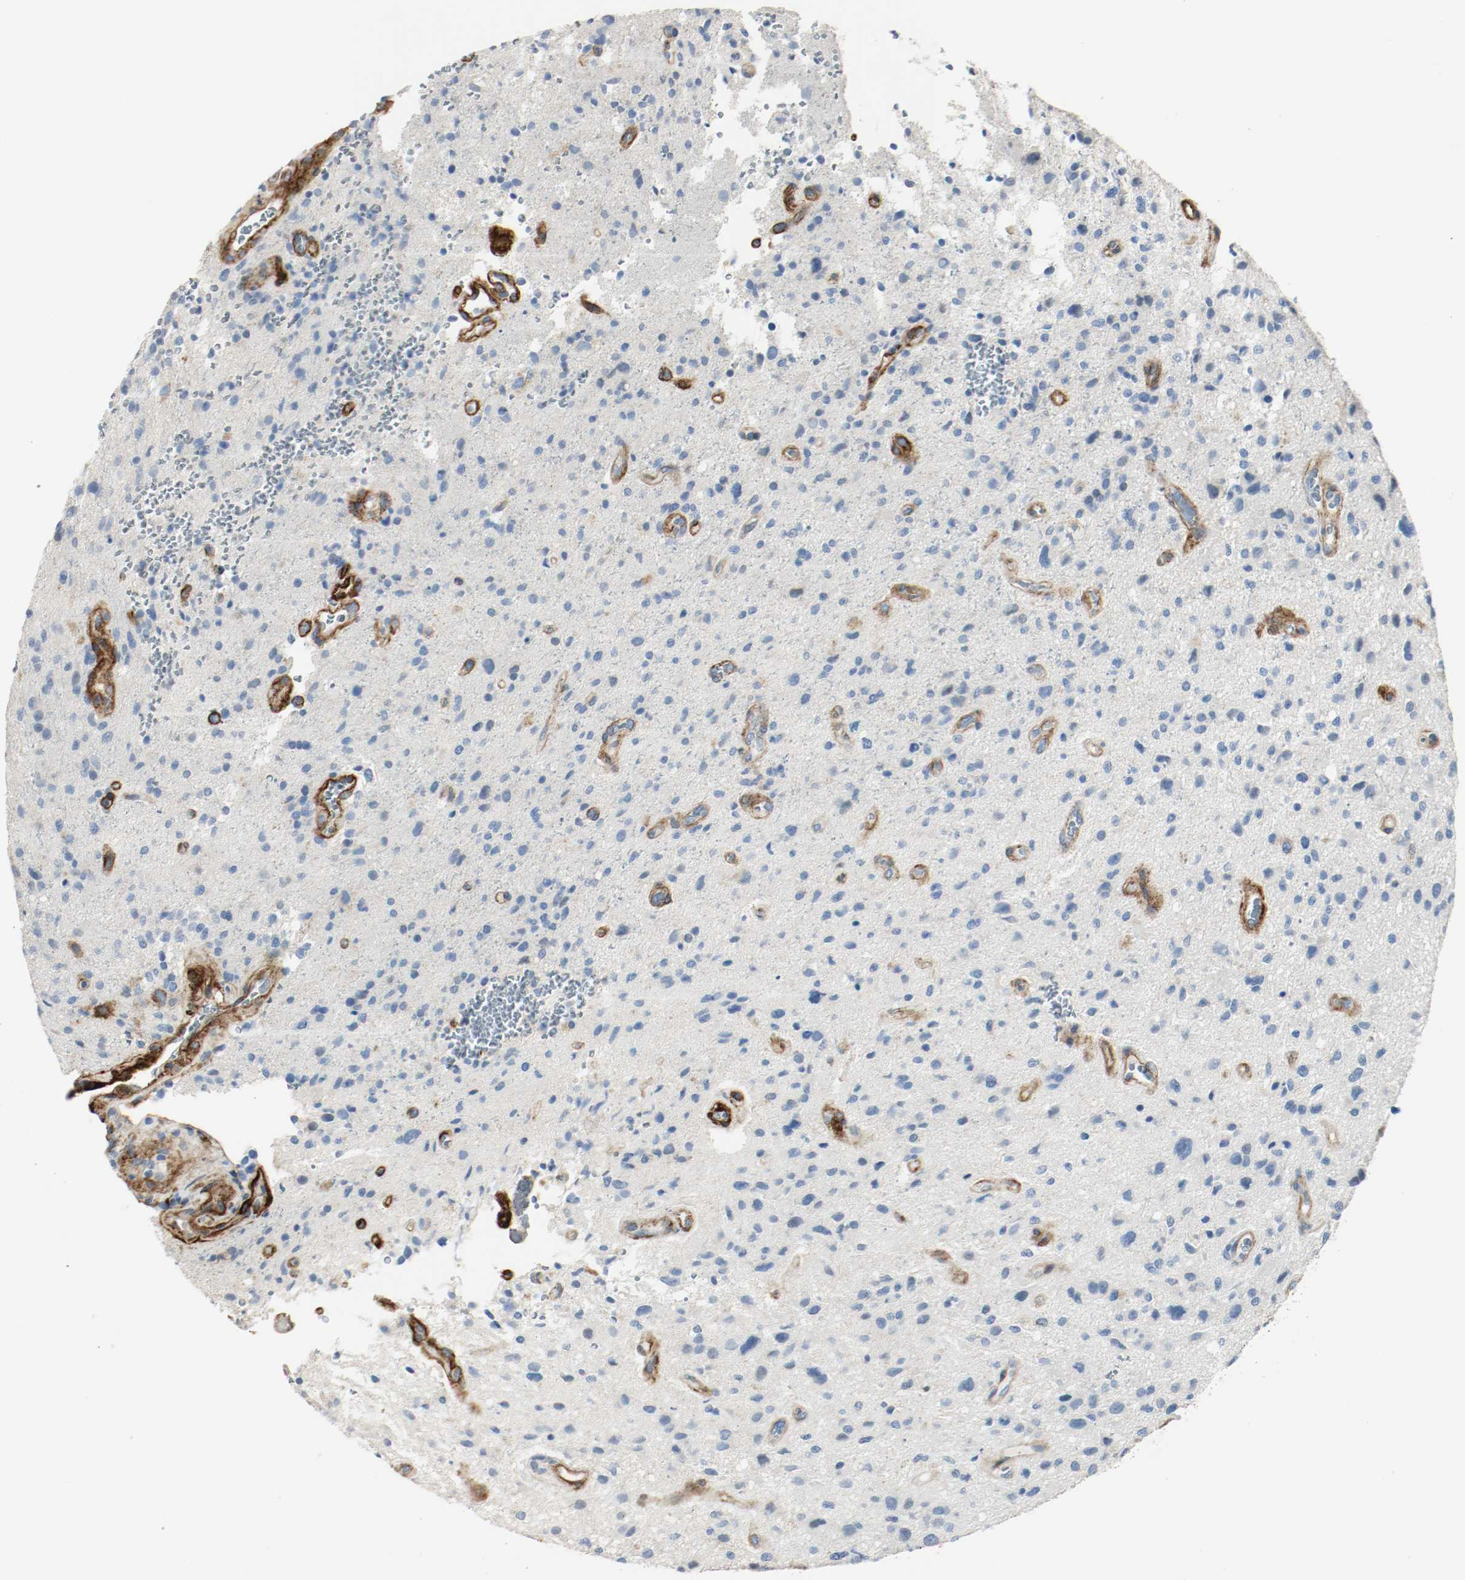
{"staining": {"intensity": "negative", "quantity": "none", "location": "none"}, "tissue": "glioma", "cell_type": "Tumor cells", "image_type": "cancer", "snomed": [{"axis": "morphology", "description": "Normal tissue, NOS"}, {"axis": "morphology", "description": "Glioma, malignant, High grade"}, {"axis": "topography", "description": "Cerebral cortex"}], "caption": "The photomicrograph shows no significant staining in tumor cells of malignant glioma (high-grade).", "gene": "LAMB1", "patient": {"sex": "male", "age": 75}}